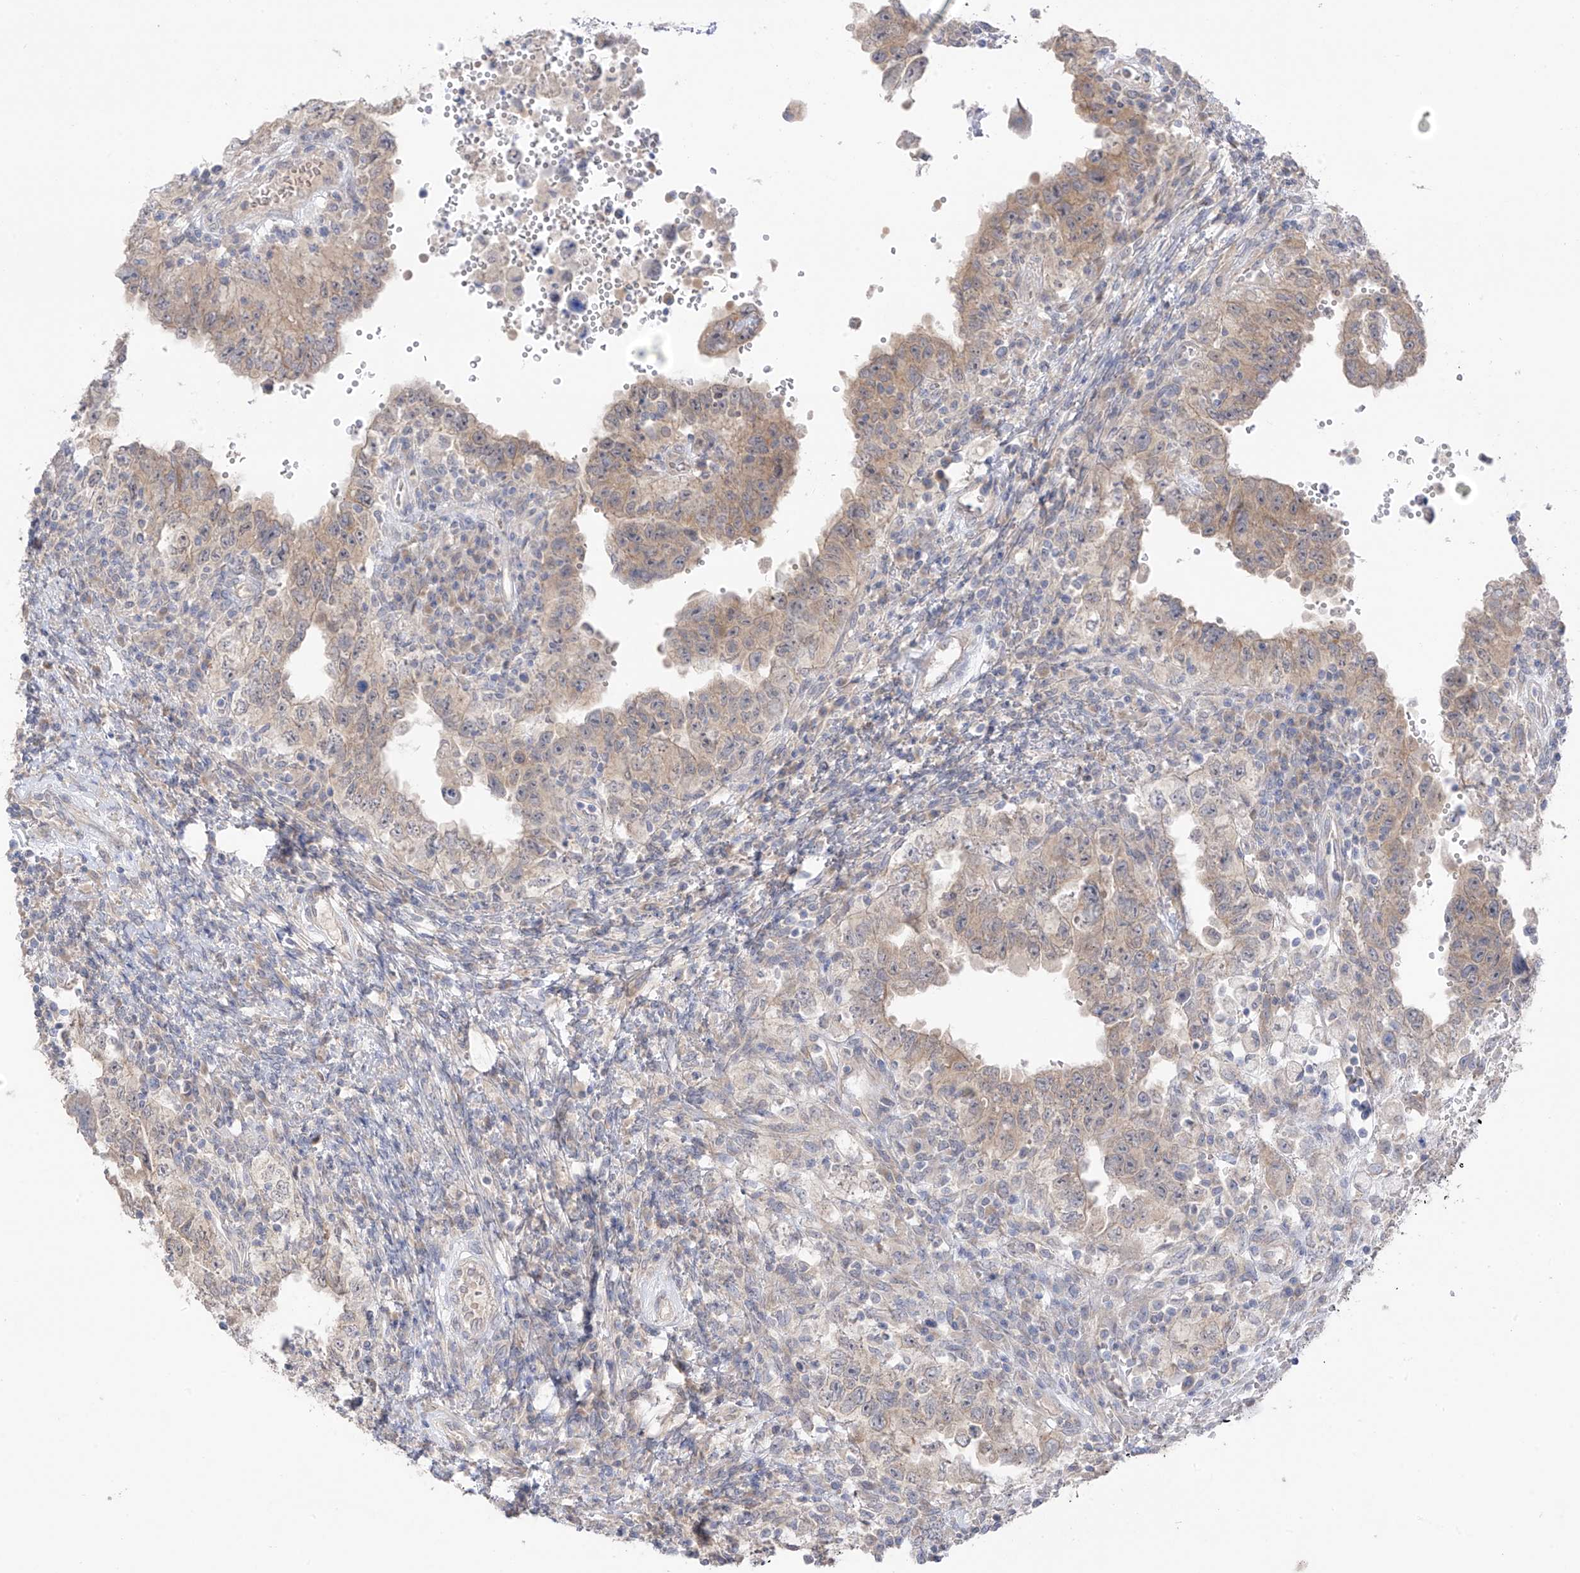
{"staining": {"intensity": "weak", "quantity": ">75%", "location": "cytoplasmic/membranous"}, "tissue": "testis cancer", "cell_type": "Tumor cells", "image_type": "cancer", "snomed": [{"axis": "morphology", "description": "Carcinoma, Embryonal, NOS"}, {"axis": "topography", "description": "Testis"}], "caption": "Immunohistochemical staining of testis cancer shows low levels of weak cytoplasmic/membranous staining in approximately >75% of tumor cells.", "gene": "NALCN", "patient": {"sex": "male", "age": 26}}